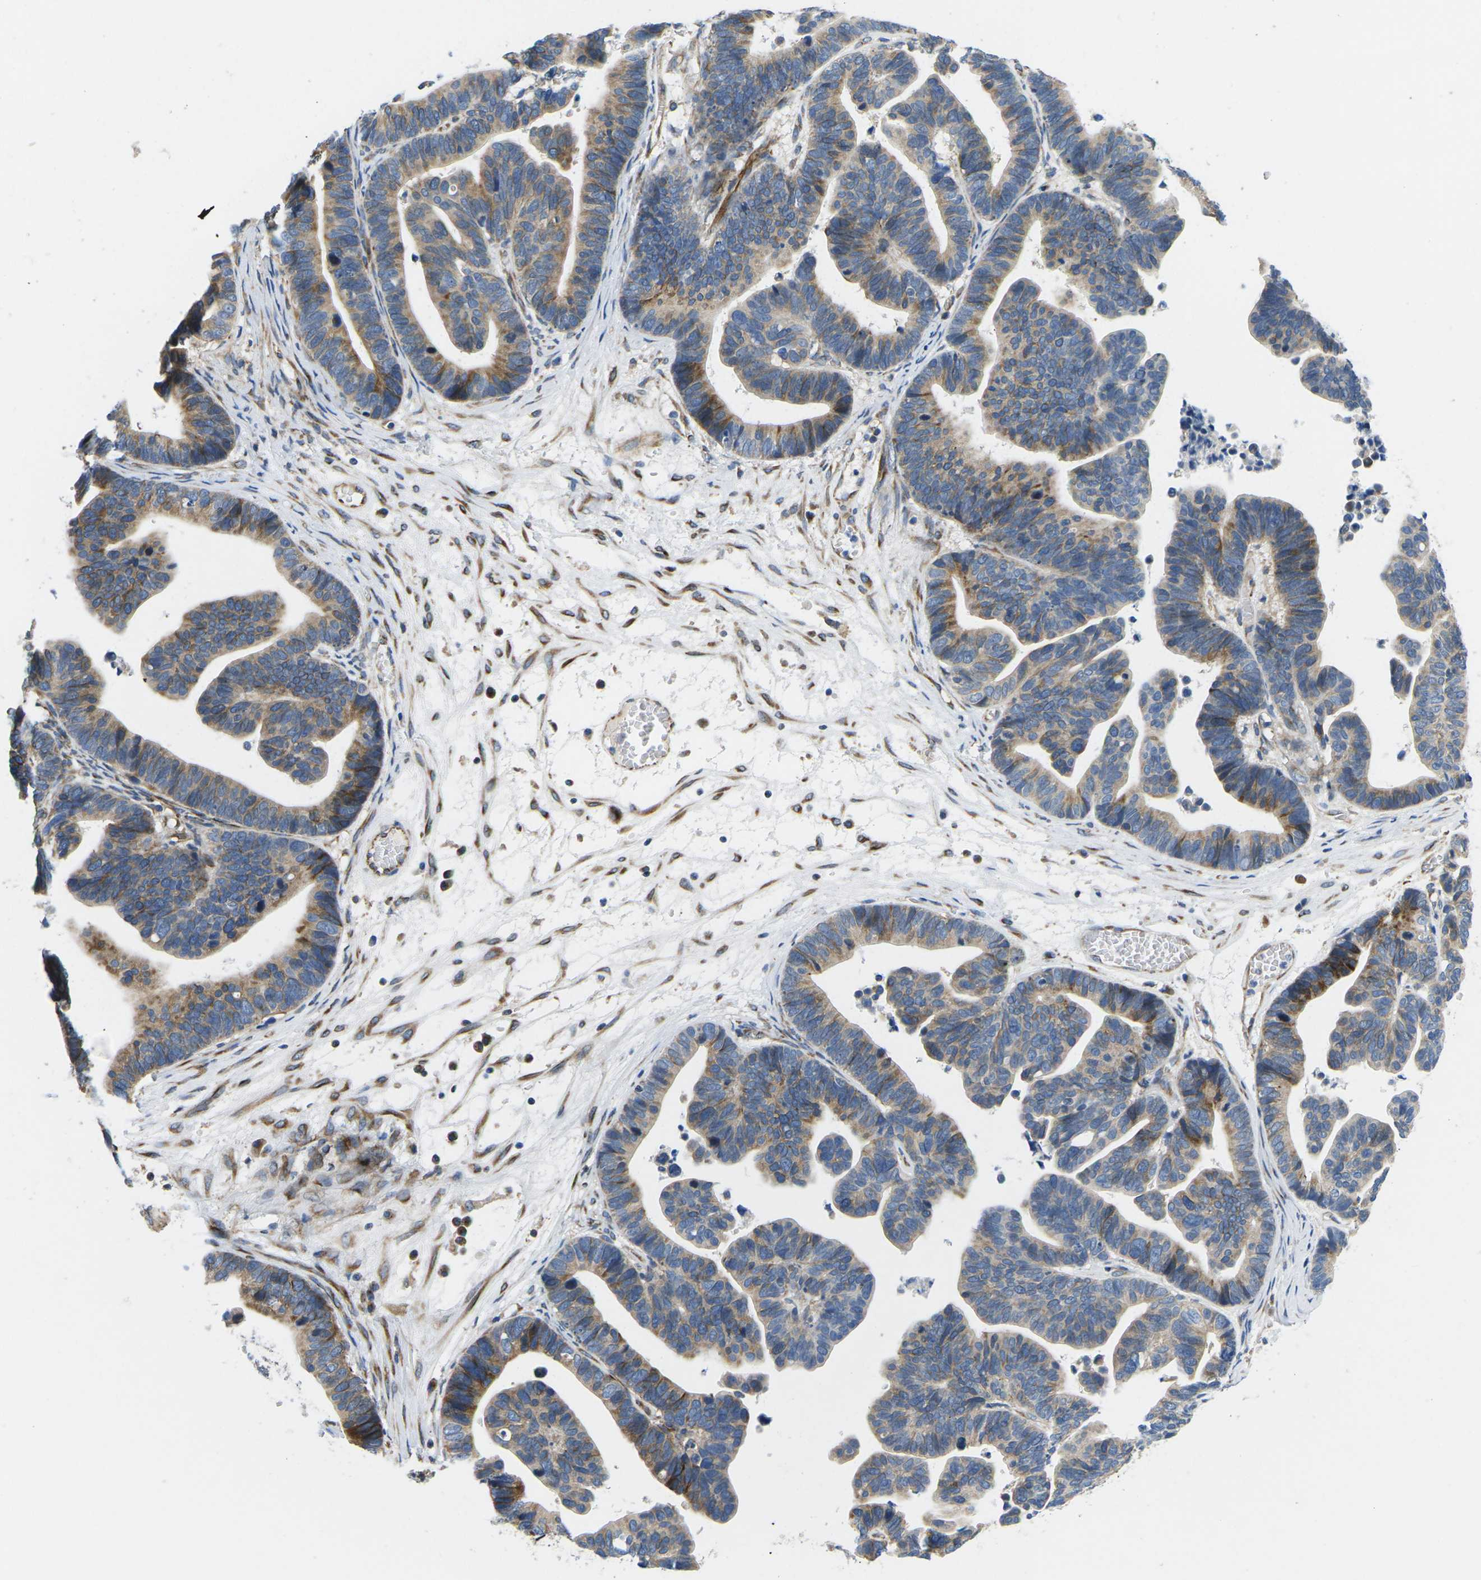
{"staining": {"intensity": "moderate", "quantity": ">75%", "location": "cytoplasmic/membranous"}, "tissue": "ovarian cancer", "cell_type": "Tumor cells", "image_type": "cancer", "snomed": [{"axis": "morphology", "description": "Cystadenocarcinoma, serous, NOS"}, {"axis": "topography", "description": "Ovary"}], "caption": "Protein expression analysis of ovarian cancer exhibits moderate cytoplasmic/membranous expression in about >75% of tumor cells.", "gene": "TMEFF2", "patient": {"sex": "female", "age": 56}}